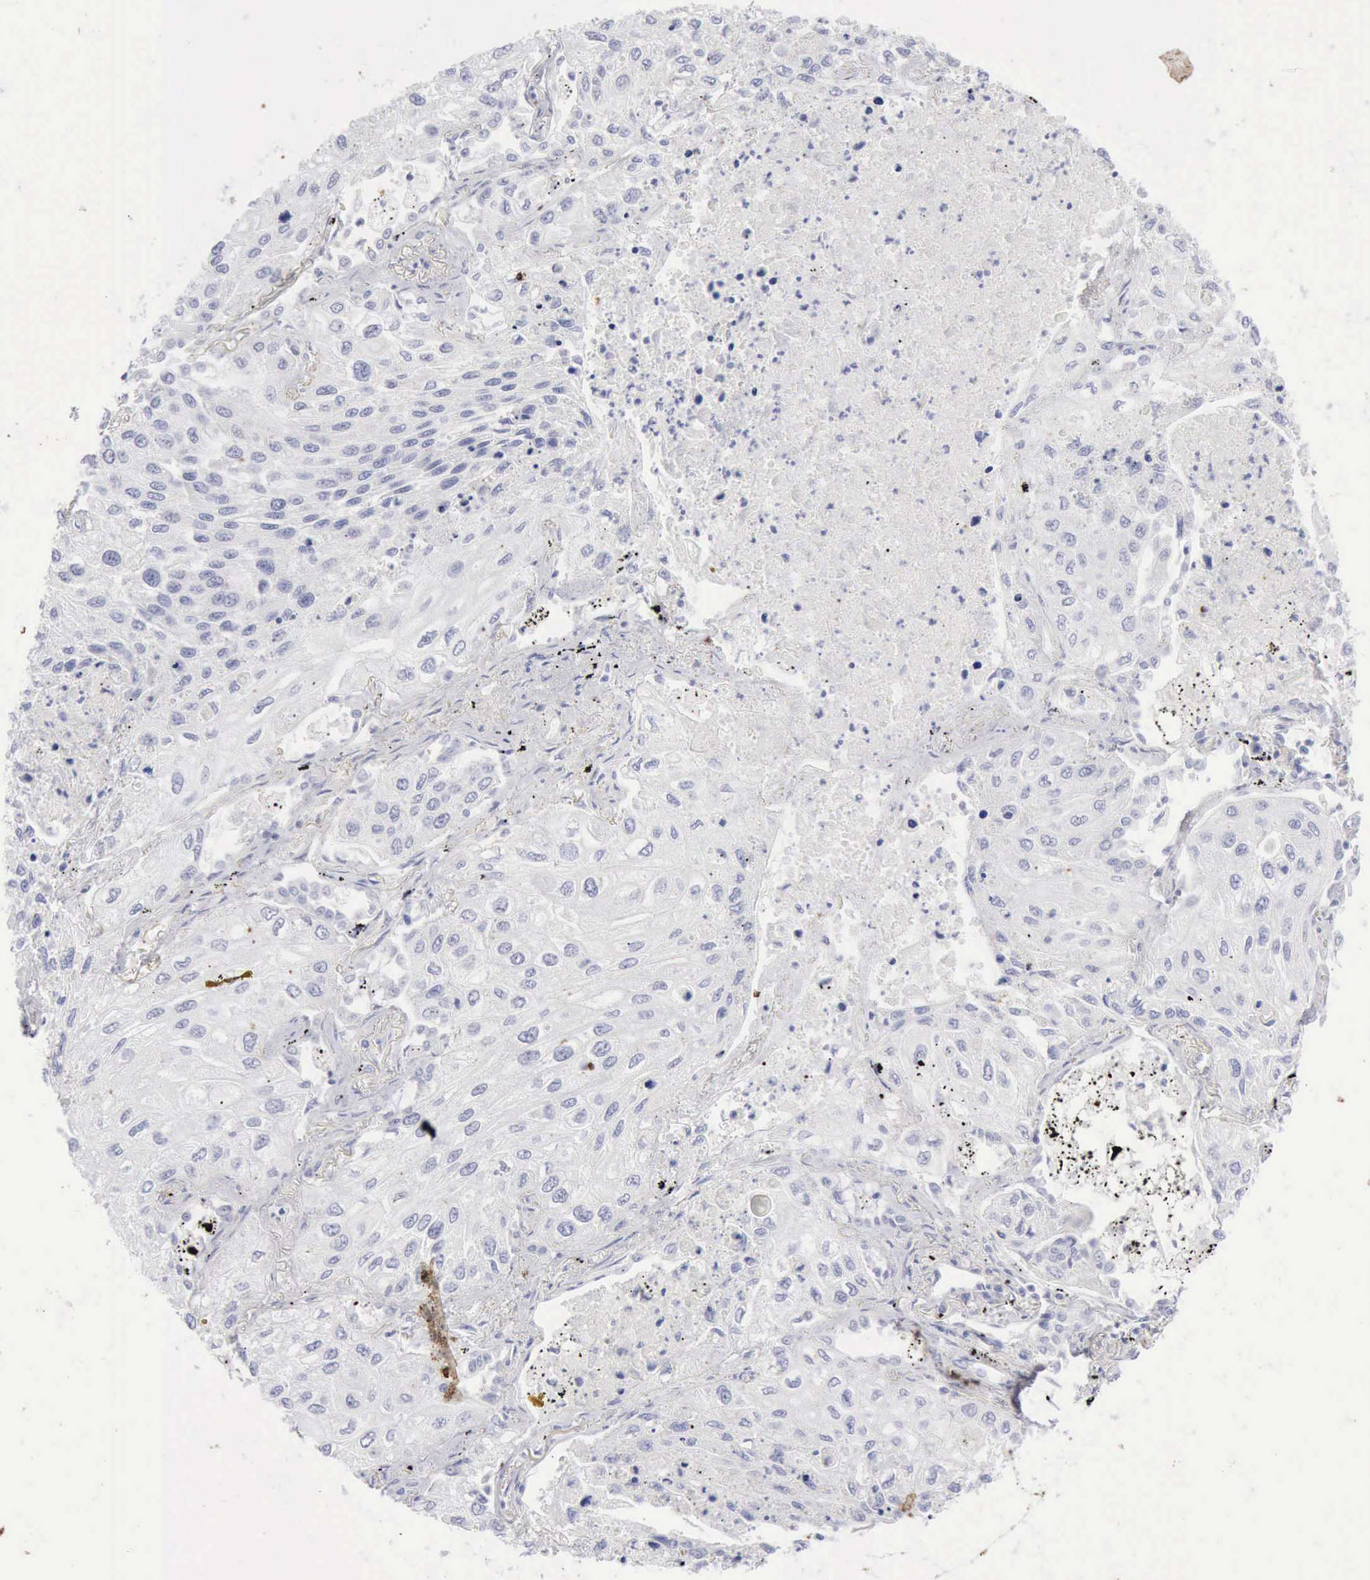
{"staining": {"intensity": "negative", "quantity": "none", "location": "none"}, "tissue": "lung cancer", "cell_type": "Tumor cells", "image_type": "cancer", "snomed": [{"axis": "morphology", "description": "Squamous cell carcinoma, NOS"}, {"axis": "topography", "description": "Lung"}], "caption": "A high-resolution photomicrograph shows immunohistochemistry staining of lung squamous cell carcinoma, which reveals no significant positivity in tumor cells.", "gene": "KRT10", "patient": {"sex": "male", "age": 75}}